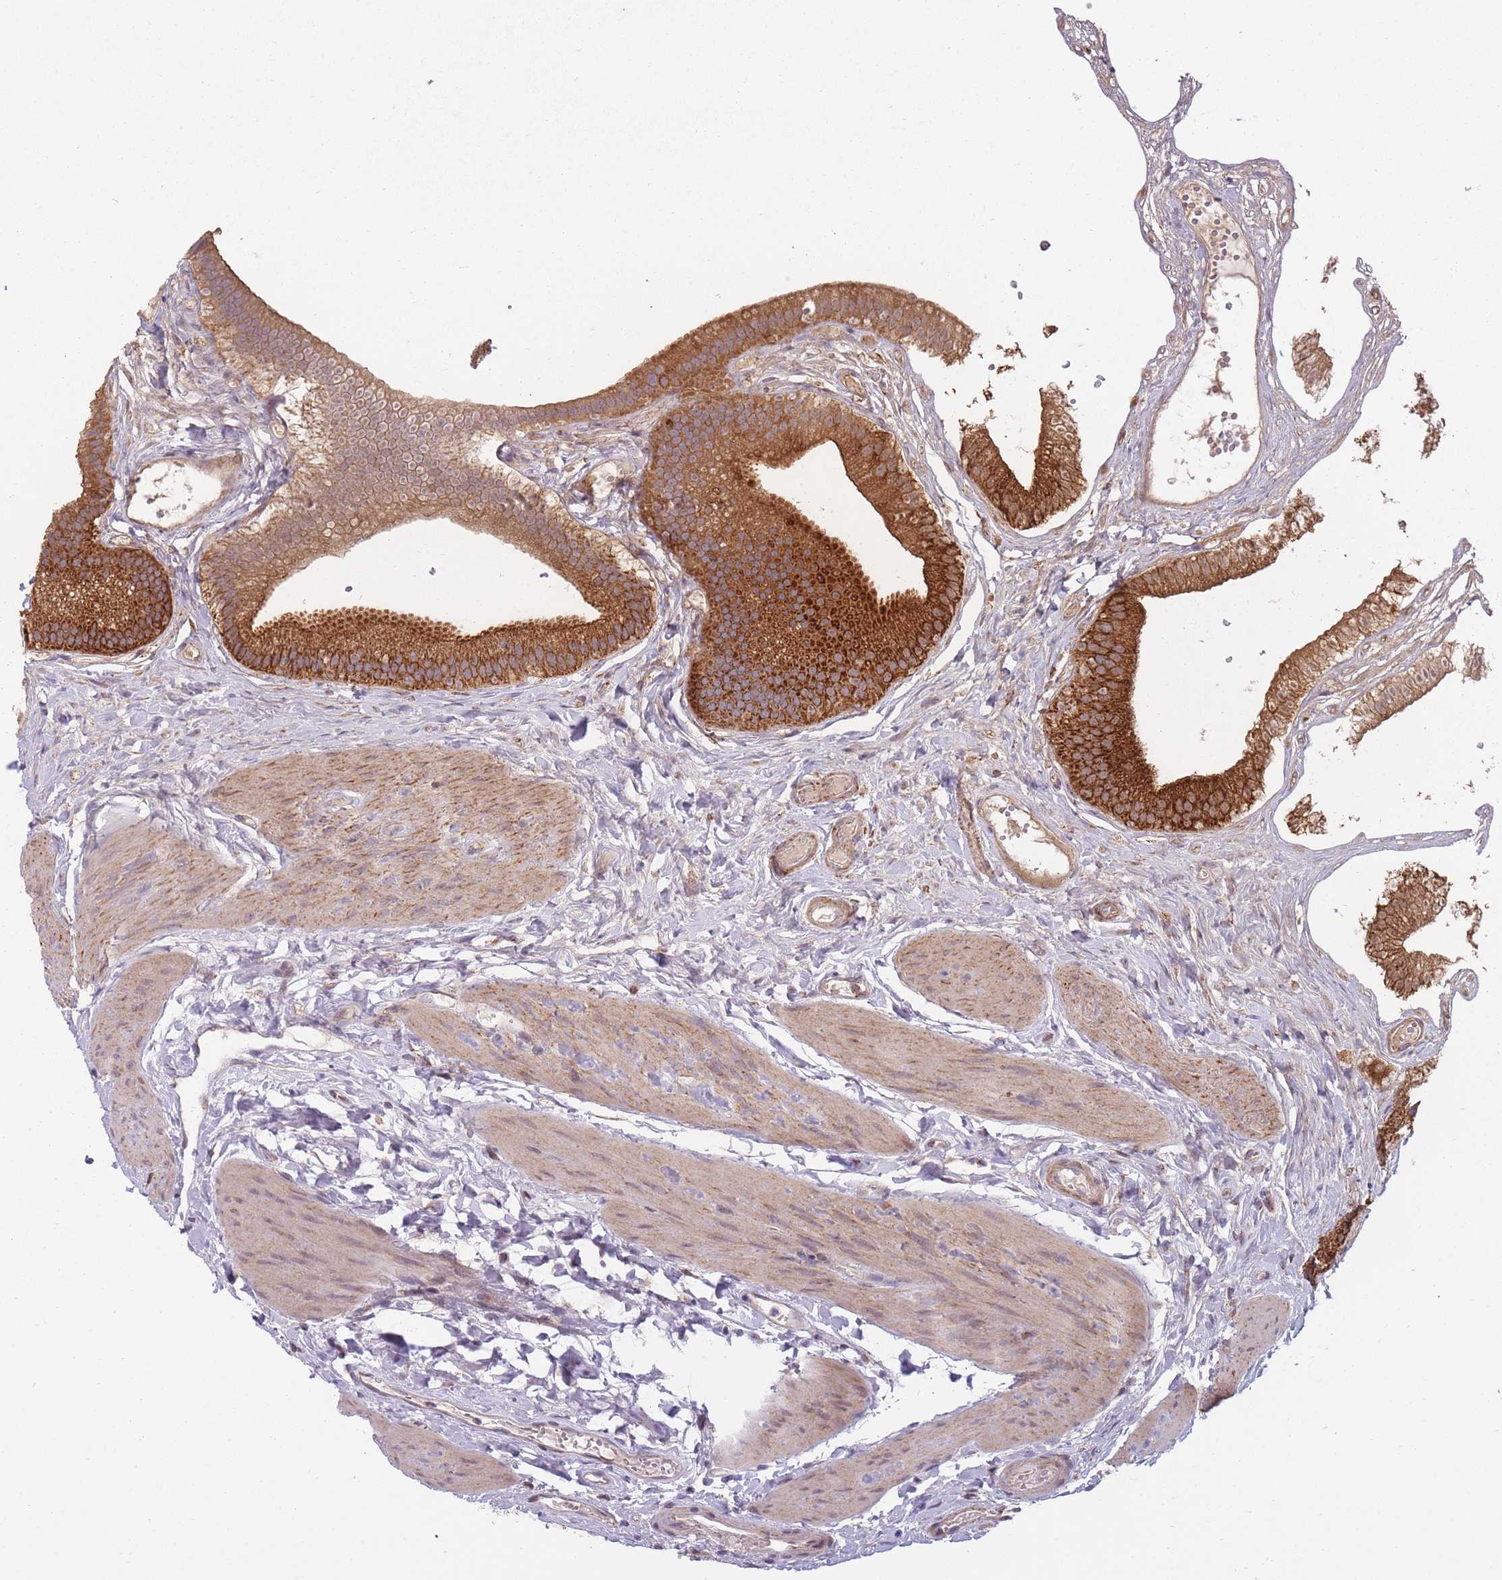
{"staining": {"intensity": "strong", "quantity": ">75%", "location": "cytoplasmic/membranous"}, "tissue": "gallbladder", "cell_type": "Glandular cells", "image_type": "normal", "snomed": [{"axis": "morphology", "description": "Normal tissue, NOS"}, {"axis": "topography", "description": "Gallbladder"}], "caption": "Protein expression analysis of benign human gallbladder reveals strong cytoplasmic/membranous positivity in approximately >75% of glandular cells.", "gene": "ENSG00000255639", "patient": {"sex": "female", "age": 54}}